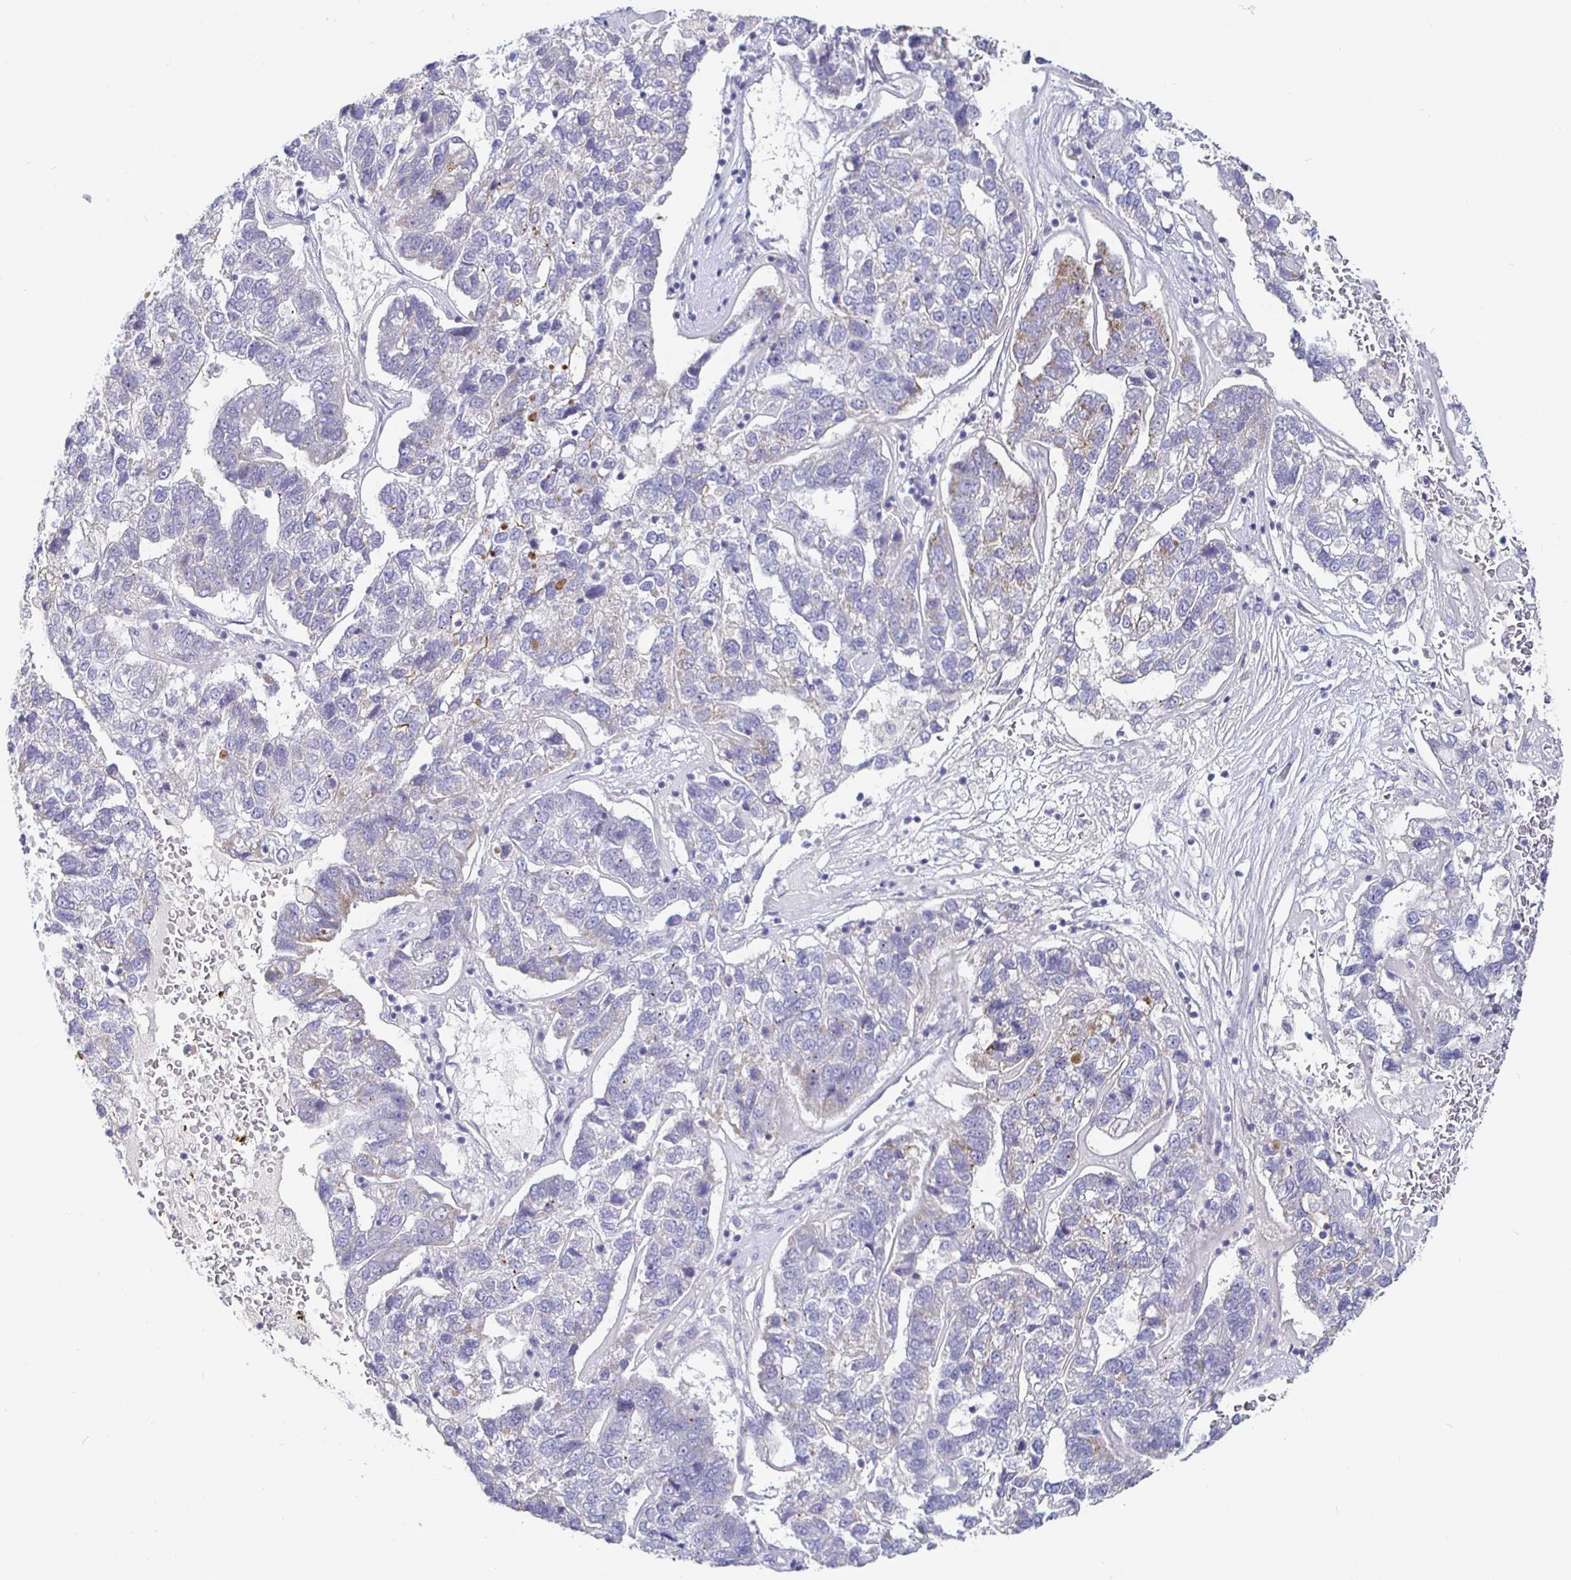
{"staining": {"intensity": "negative", "quantity": "none", "location": "none"}, "tissue": "pancreatic cancer", "cell_type": "Tumor cells", "image_type": "cancer", "snomed": [{"axis": "morphology", "description": "Adenocarcinoma, NOS"}, {"axis": "topography", "description": "Pancreas"}], "caption": "An IHC image of pancreatic adenocarcinoma is shown. There is no staining in tumor cells of pancreatic adenocarcinoma.", "gene": "CIT", "patient": {"sex": "female", "age": 61}}